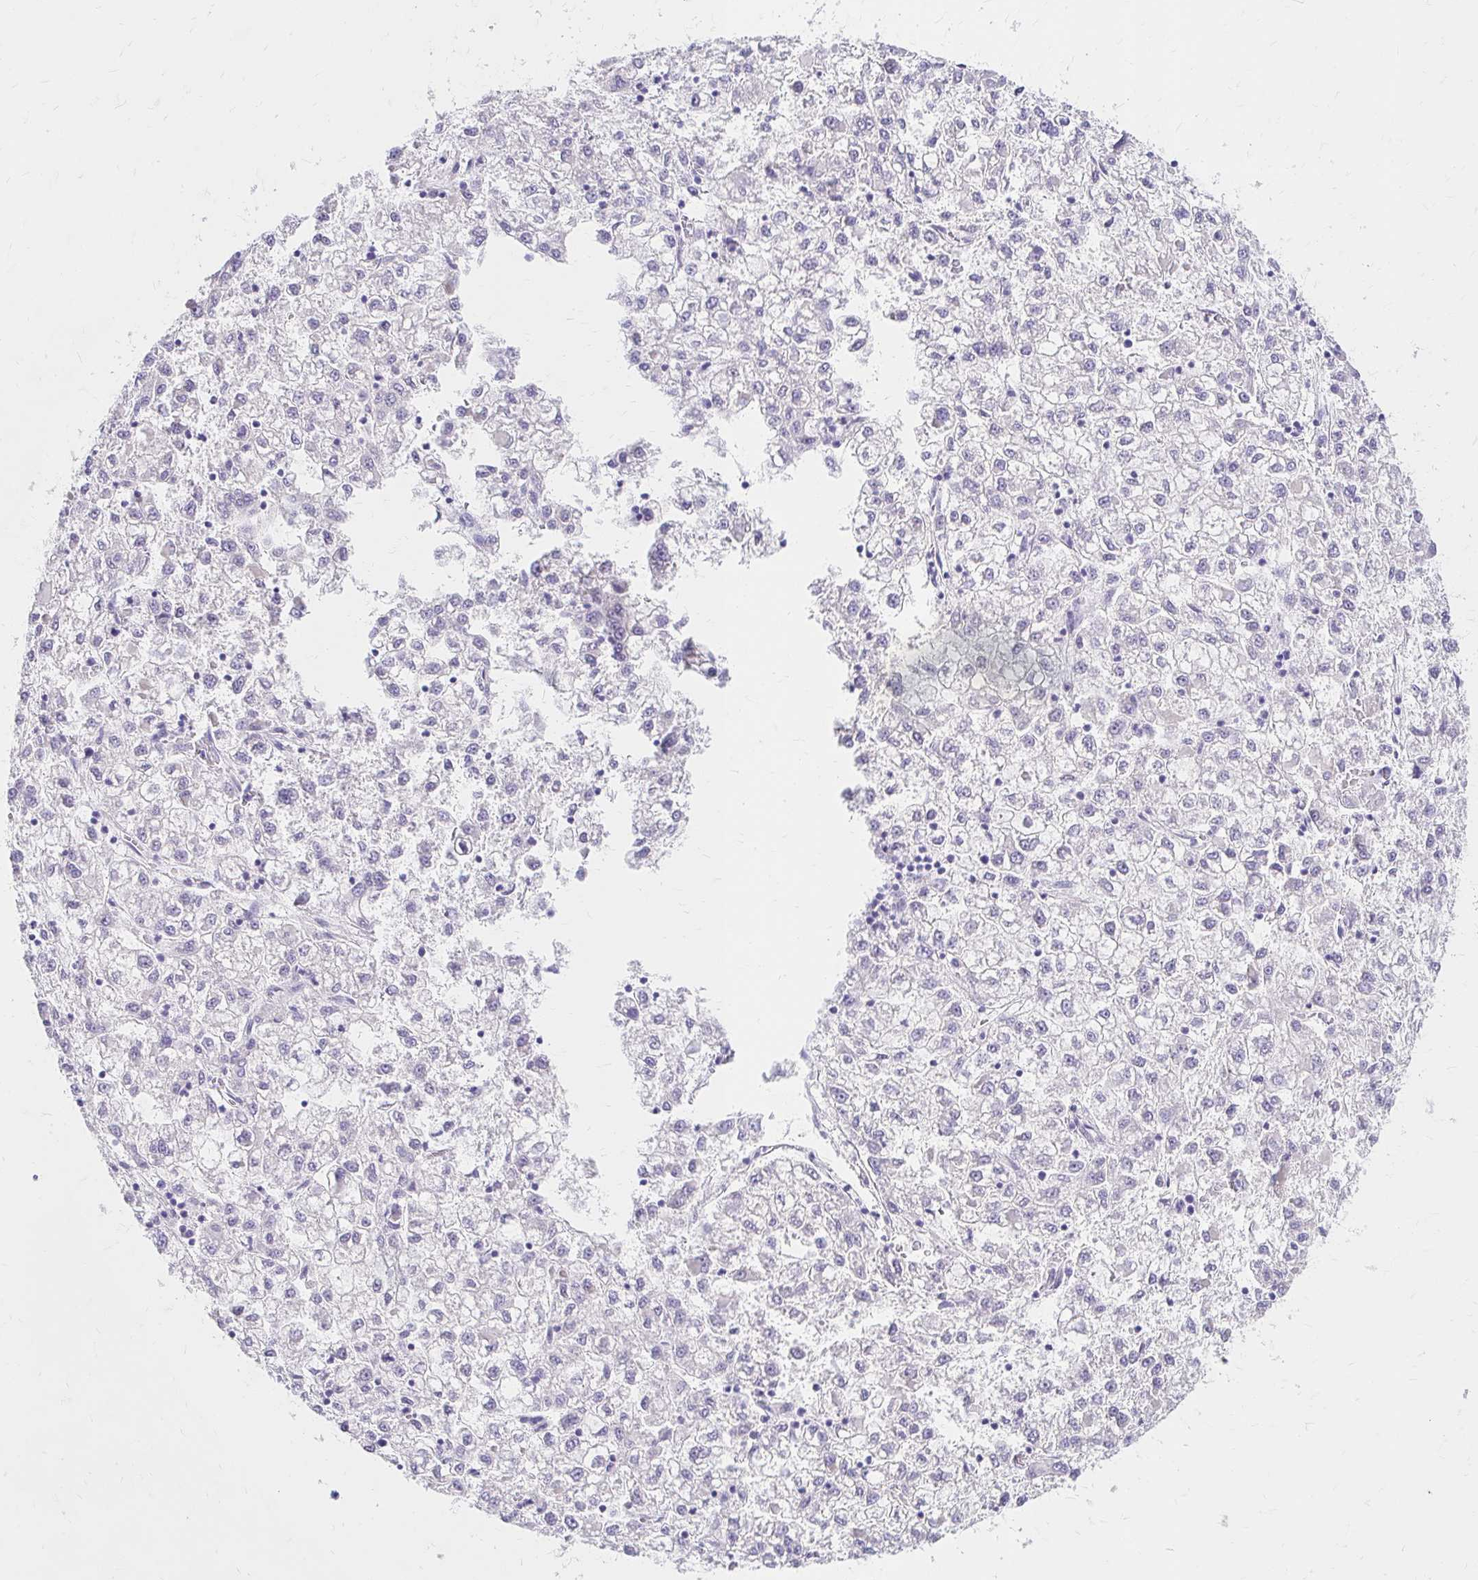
{"staining": {"intensity": "negative", "quantity": "none", "location": "none"}, "tissue": "liver cancer", "cell_type": "Tumor cells", "image_type": "cancer", "snomed": [{"axis": "morphology", "description": "Carcinoma, Hepatocellular, NOS"}, {"axis": "topography", "description": "Liver"}], "caption": "DAB (3,3'-diaminobenzidine) immunohistochemical staining of human liver cancer reveals no significant staining in tumor cells. The staining was performed using DAB (3,3'-diaminobenzidine) to visualize the protein expression in brown, while the nuclei were stained in blue with hematoxylin (Magnification: 20x).", "gene": "AZGP1", "patient": {"sex": "male", "age": 40}}